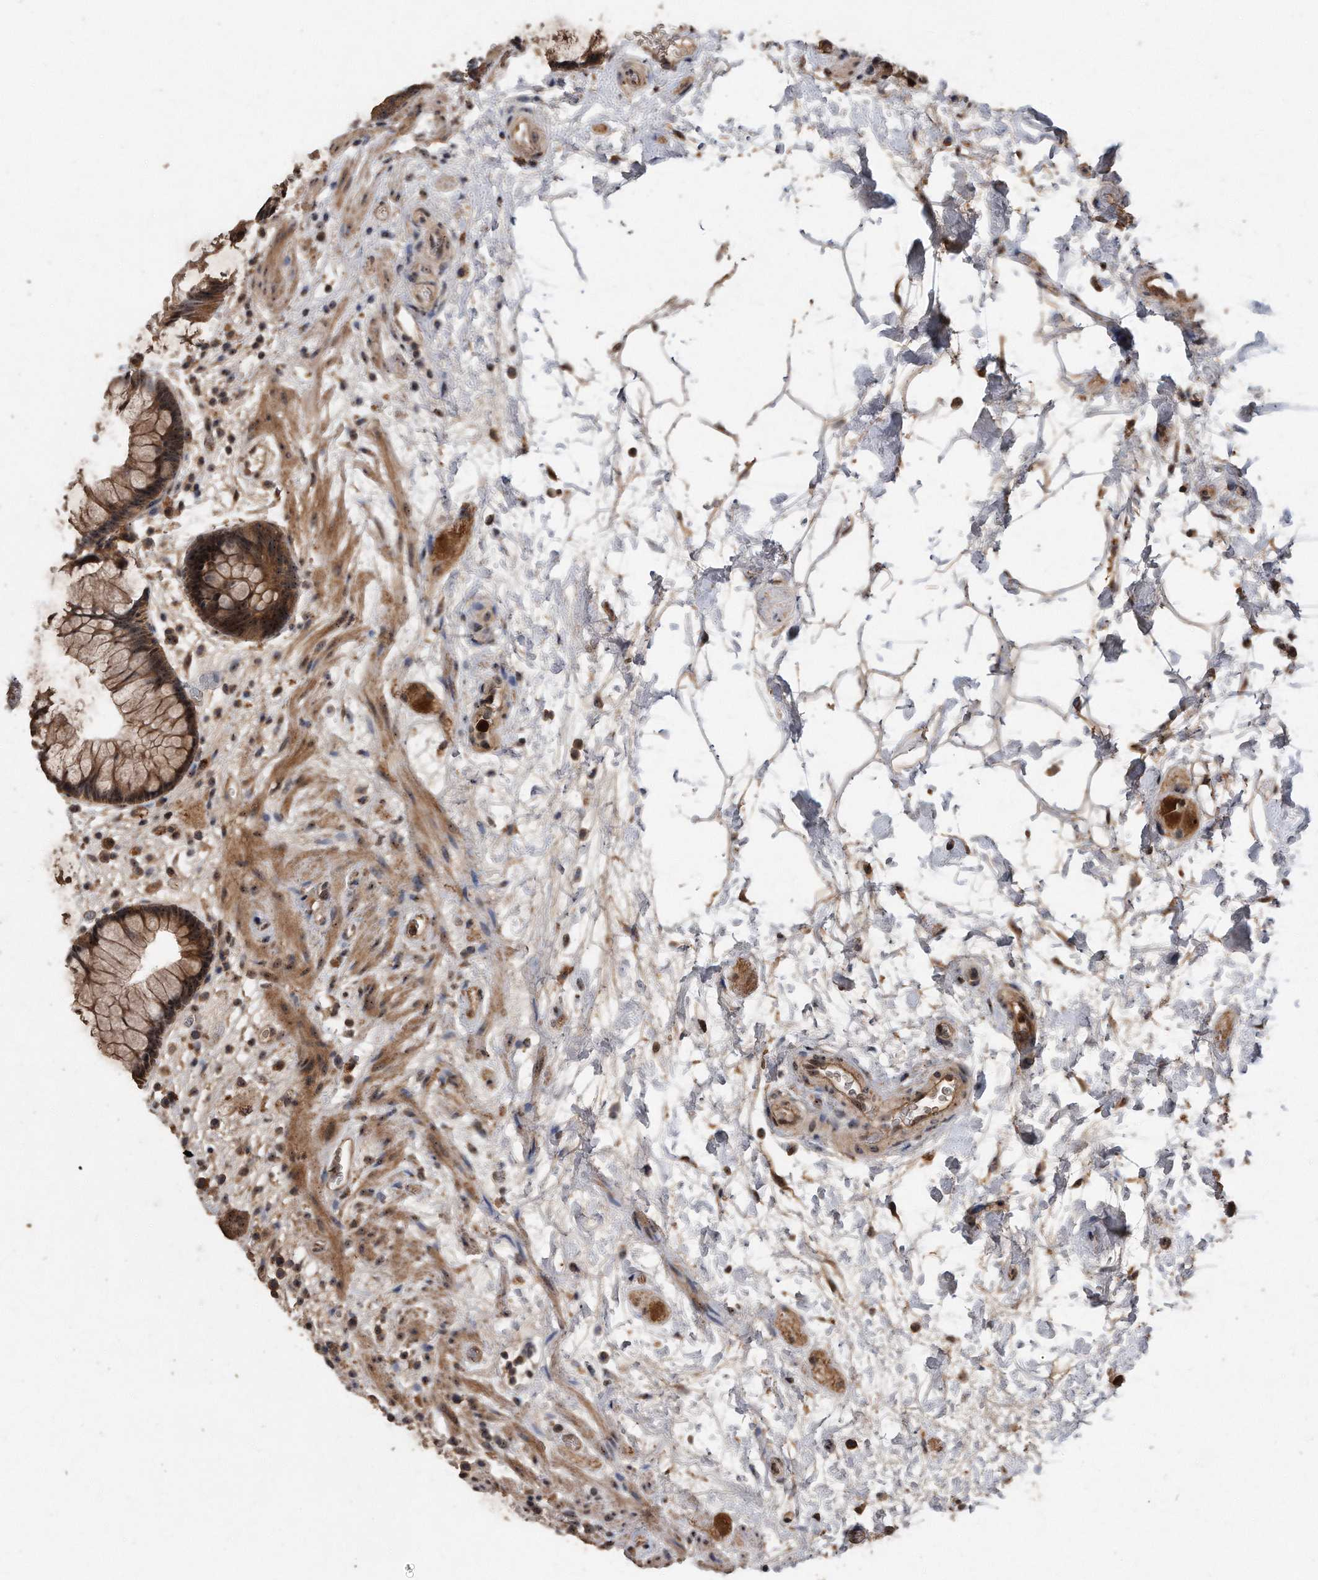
{"staining": {"intensity": "moderate", "quantity": ">75%", "location": "cytoplasmic/membranous,nuclear"}, "tissue": "rectum", "cell_type": "Glandular cells", "image_type": "normal", "snomed": [{"axis": "morphology", "description": "Normal tissue, NOS"}, {"axis": "topography", "description": "Rectum"}], "caption": "Immunohistochemical staining of normal human rectum shows medium levels of moderate cytoplasmic/membranous,nuclear expression in about >75% of glandular cells.", "gene": "PELO", "patient": {"sex": "male", "age": 51}}